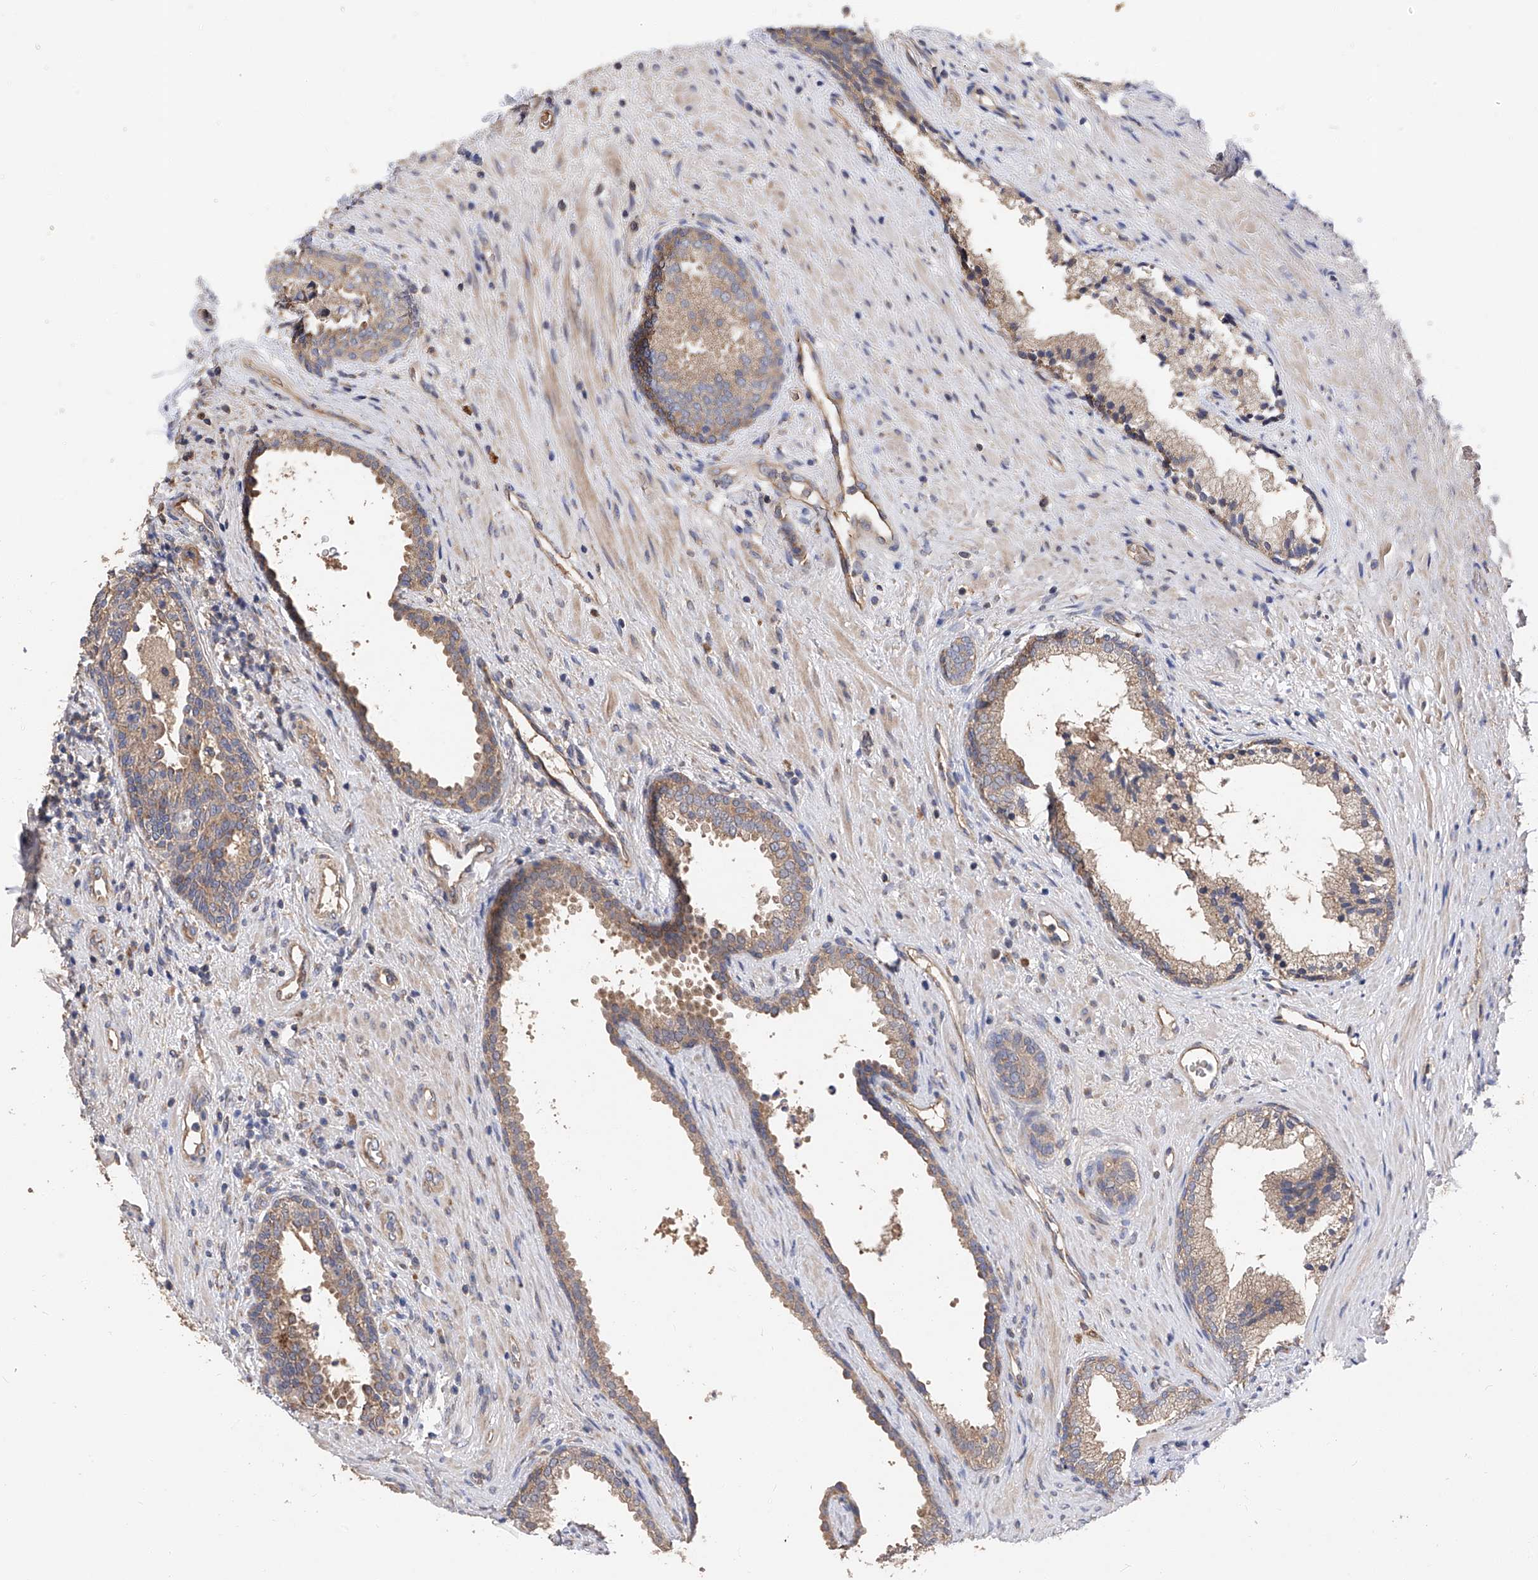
{"staining": {"intensity": "weak", "quantity": ">75%", "location": "cytoplasmic/membranous"}, "tissue": "prostate", "cell_type": "Glandular cells", "image_type": "normal", "snomed": [{"axis": "morphology", "description": "Normal tissue, NOS"}, {"axis": "topography", "description": "Prostate"}], "caption": "Protein expression analysis of normal prostate demonstrates weak cytoplasmic/membranous positivity in about >75% of glandular cells.", "gene": "PTK2", "patient": {"sex": "male", "age": 76}}